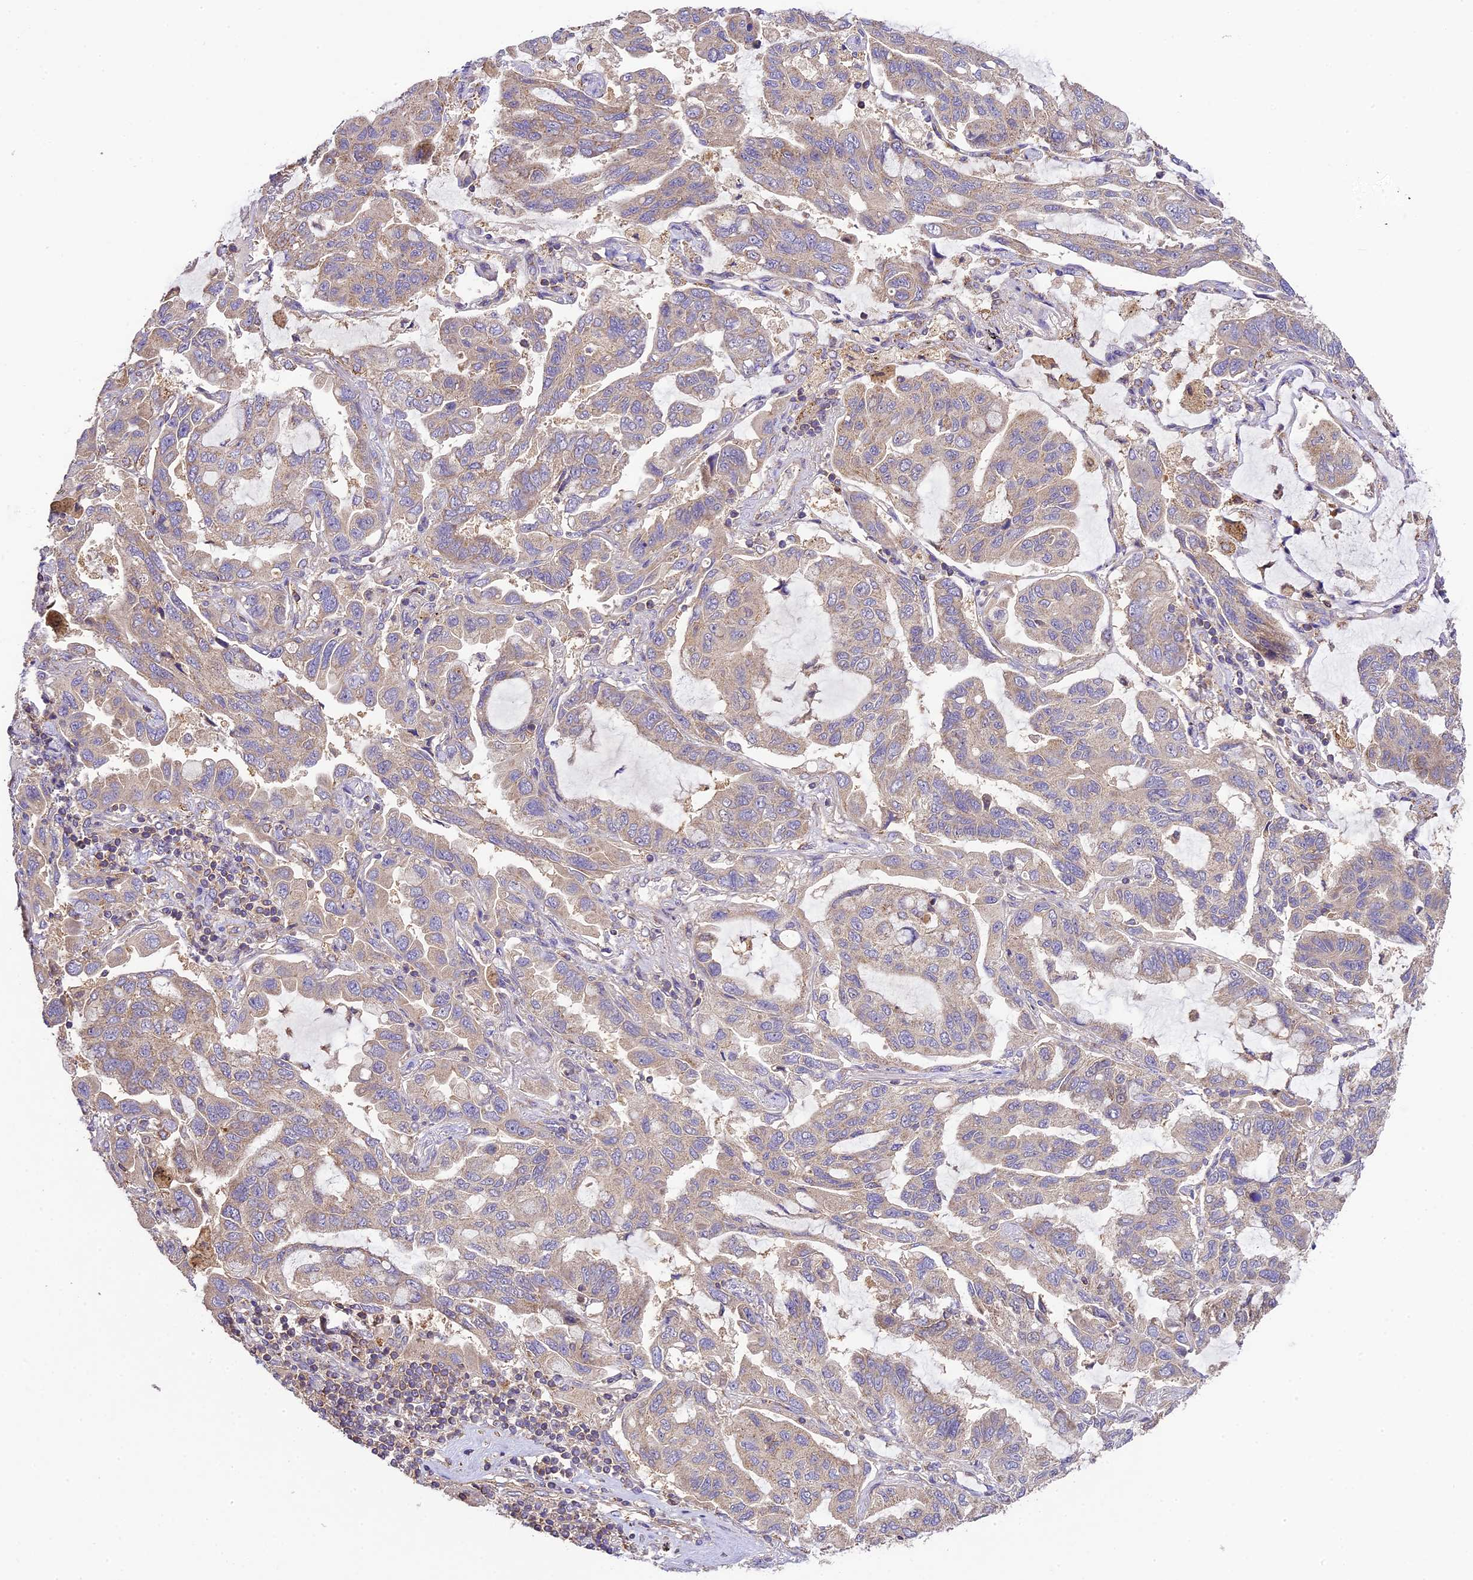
{"staining": {"intensity": "weak", "quantity": "25%-75%", "location": "cytoplasmic/membranous"}, "tissue": "lung cancer", "cell_type": "Tumor cells", "image_type": "cancer", "snomed": [{"axis": "morphology", "description": "Adenocarcinoma, NOS"}, {"axis": "topography", "description": "Lung"}], "caption": "A micrograph of human lung adenocarcinoma stained for a protein displays weak cytoplasmic/membranous brown staining in tumor cells. Using DAB (brown) and hematoxylin (blue) stains, captured at high magnification using brightfield microscopy.", "gene": "WDR88", "patient": {"sex": "male", "age": 64}}